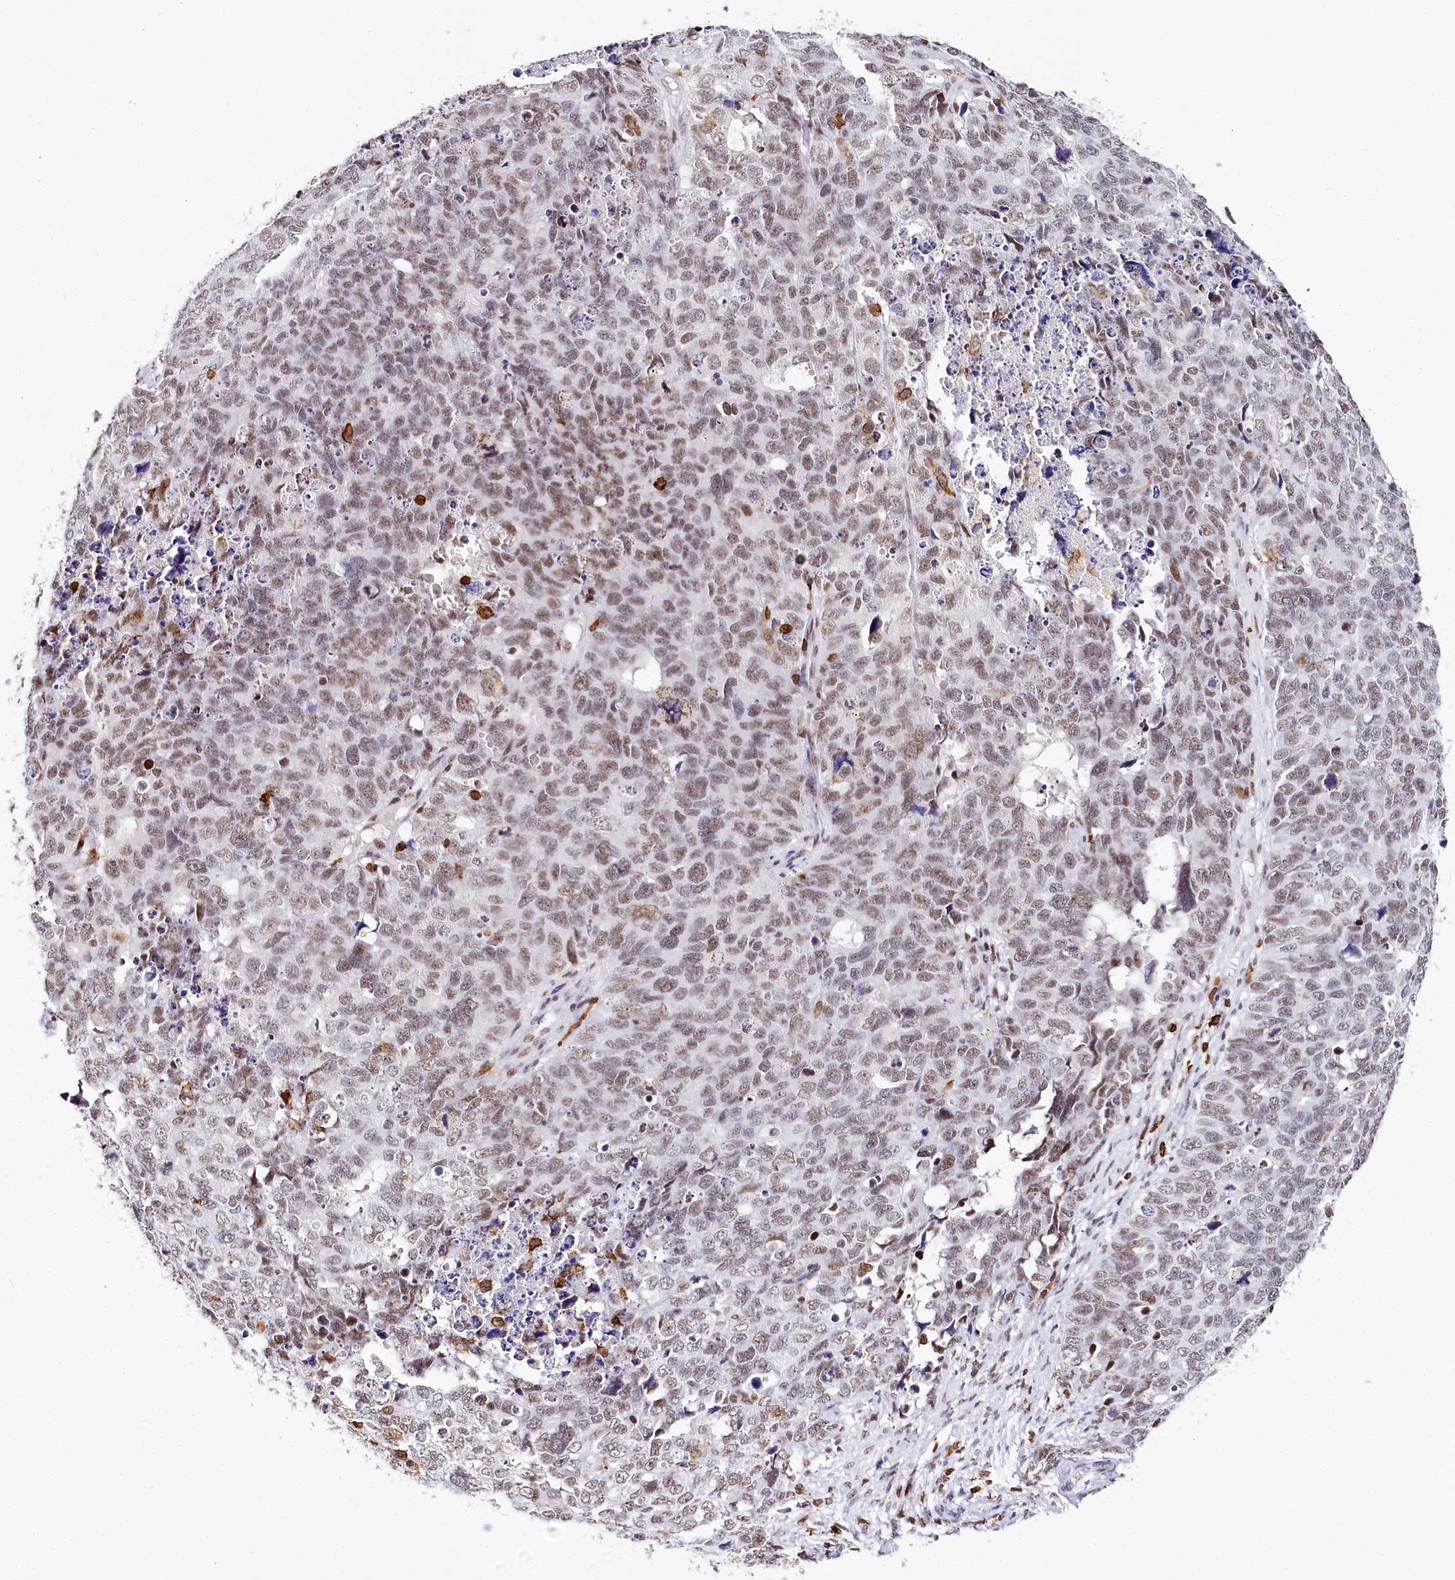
{"staining": {"intensity": "weak", "quantity": ">75%", "location": "nuclear"}, "tissue": "cervical cancer", "cell_type": "Tumor cells", "image_type": "cancer", "snomed": [{"axis": "morphology", "description": "Squamous cell carcinoma, NOS"}, {"axis": "topography", "description": "Cervix"}], "caption": "Brown immunohistochemical staining in cervical cancer (squamous cell carcinoma) demonstrates weak nuclear staining in approximately >75% of tumor cells.", "gene": "BARD1", "patient": {"sex": "female", "age": 63}}